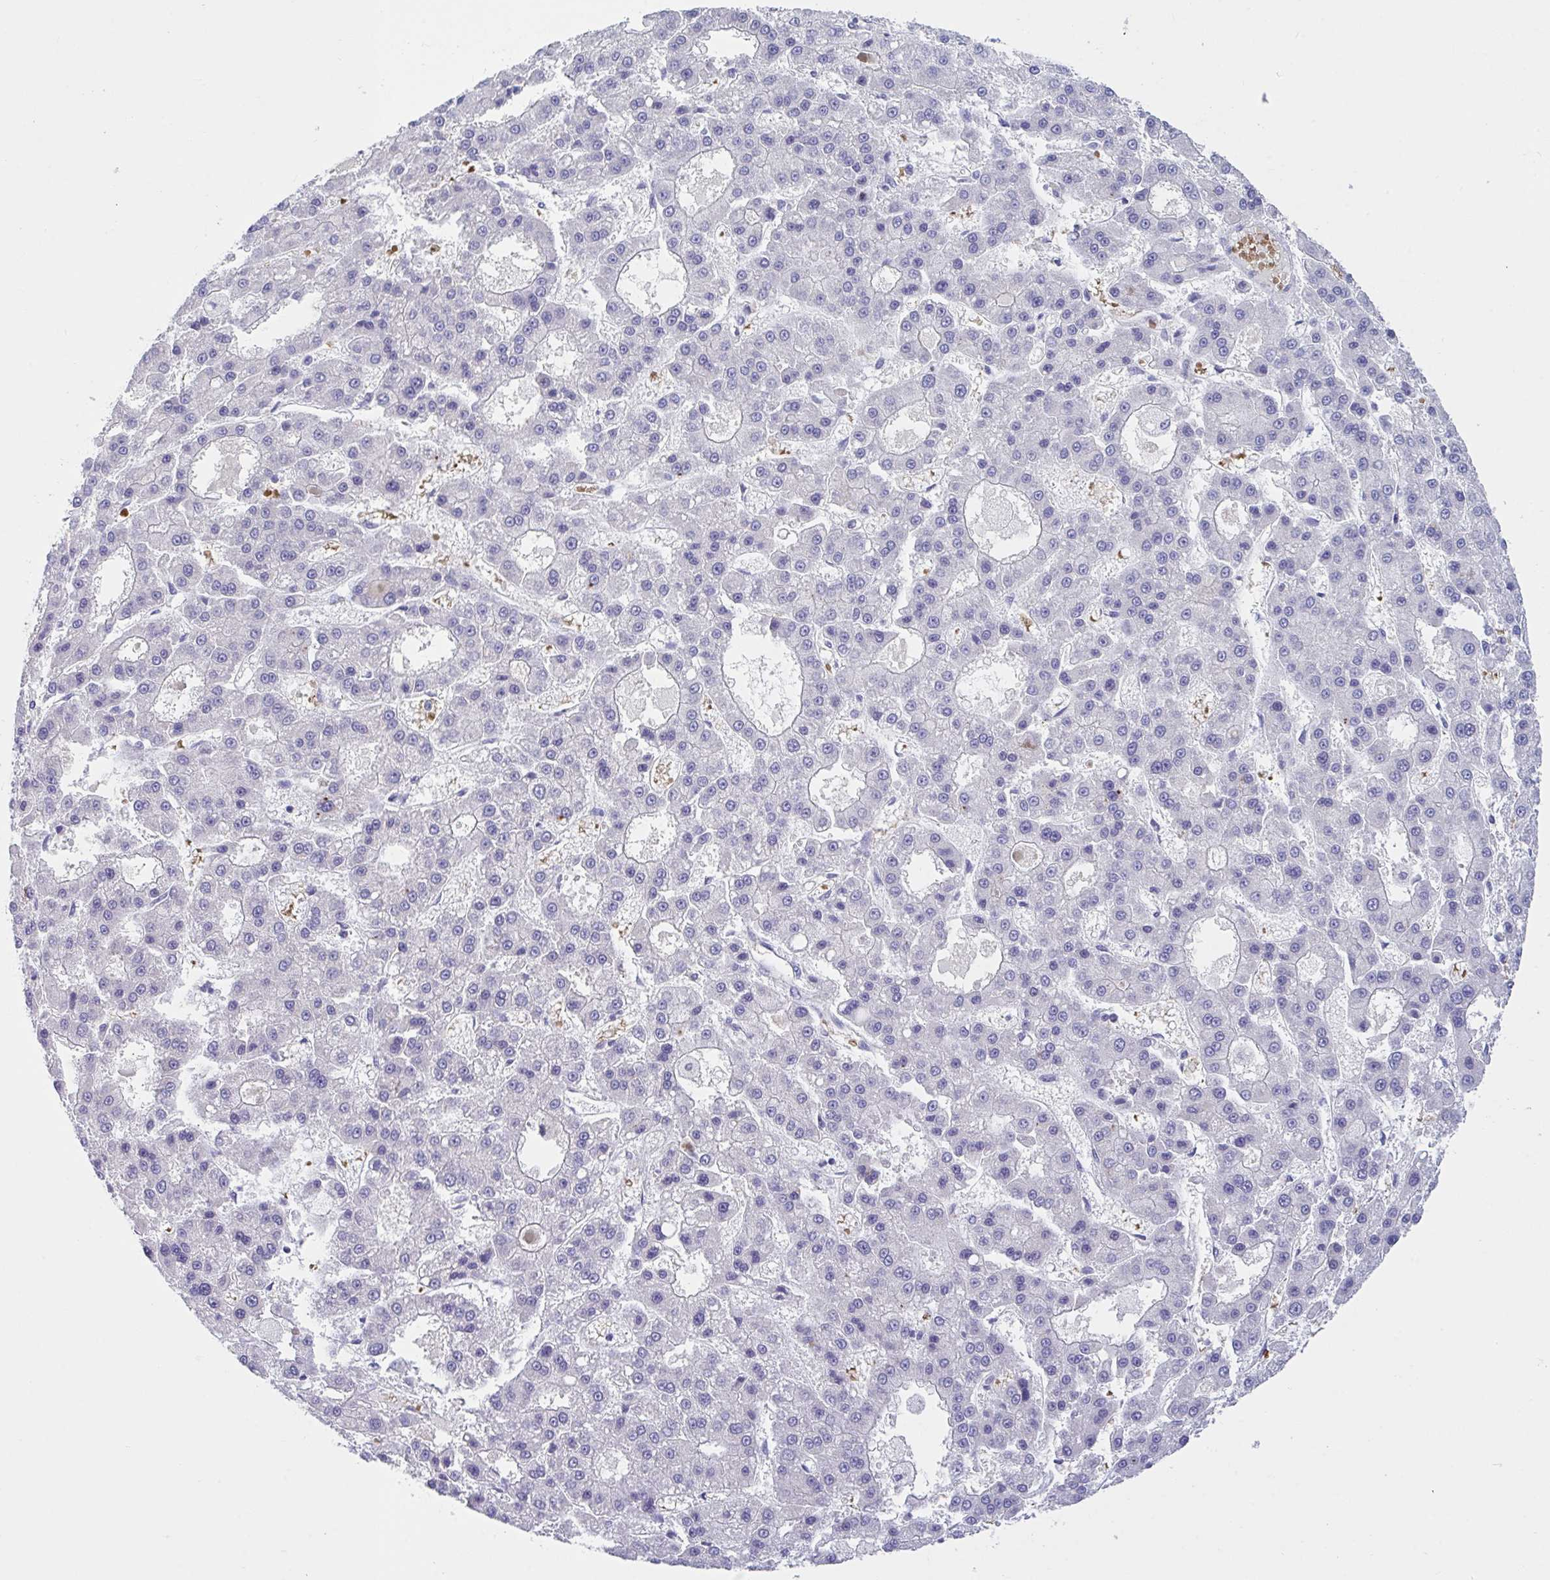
{"staining": {"intensity": "negative", "quantity": "none", "location": "none"}, "tissue": "liver cancer", "cell_type": "Tumor cells", "image_type": "cancer", "snomed": [{"axis": "morphology", "description": "Carcinoma, Hepatocellular, NOS"}, {"axis": "topography", "description": "Liver"}], "caption": "Immunohistochemistry (IHC) of human liver cancer exhibits no expression in tumor cells.", "gene": "TTC30B", "patient": {"sex": "male", "age": 70}}